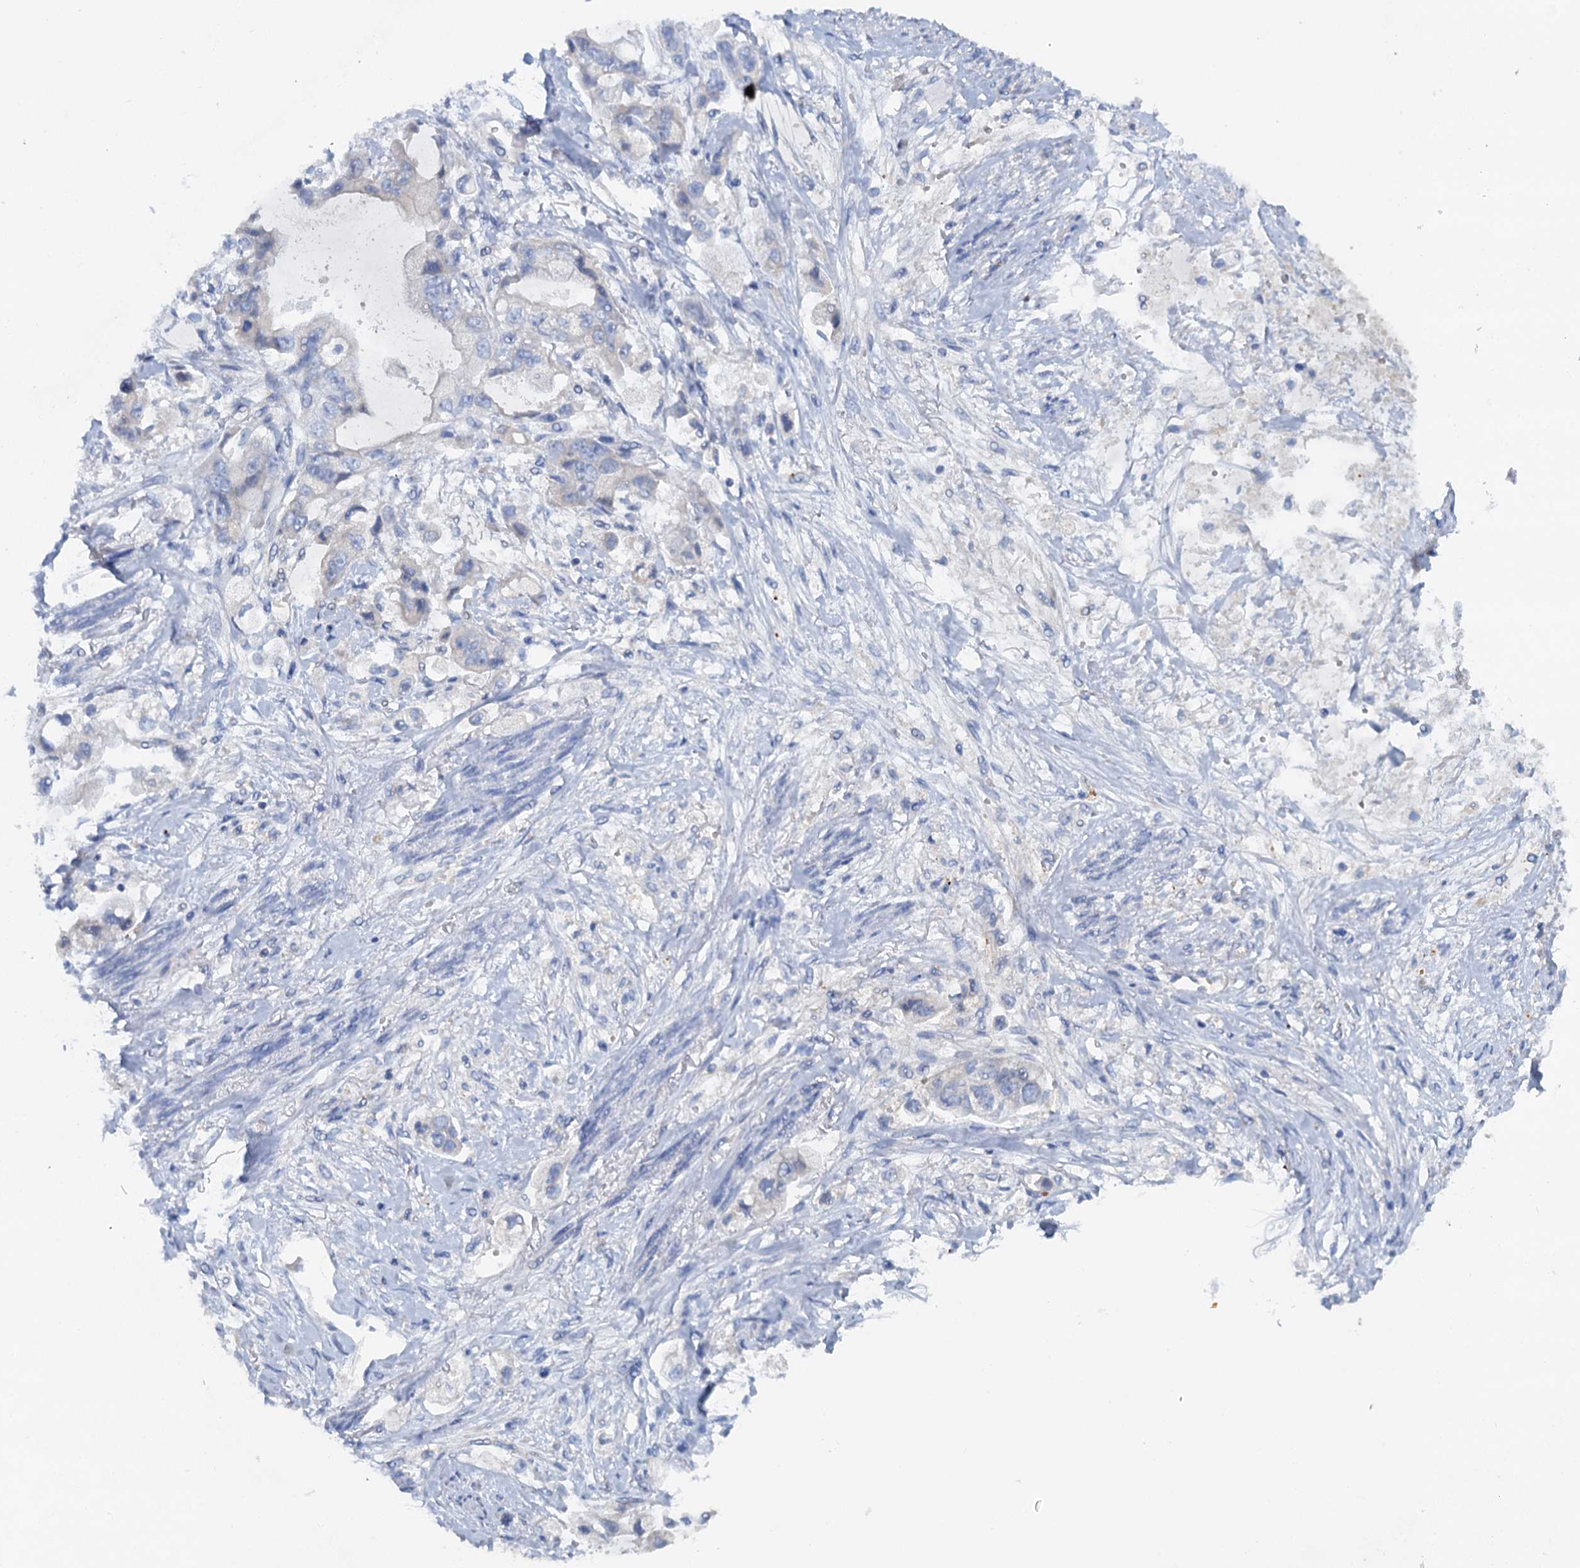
{"staining": {"intensity": "negative", "quantity": "none", "location": "none"}, "tissue": "stomach cancer", "cell_type": "Tumor cells", "image_type": "cancer", "snomed": [{"axis": "morphology", "description": "Adenocarcinoma, NOS"}, {"axis": "topography", "description": "Stomach"}], "caption": "Immunohistochemistry (IHC) image of neoplastic tissue: stomach cancer stained with DAB demonstrates no significant protein positivity in tumor cells. (IHC, brightfield microscopy, high magnification).", "gene": "MYADML2", "patient": {"sex": "male", "age": 62}}